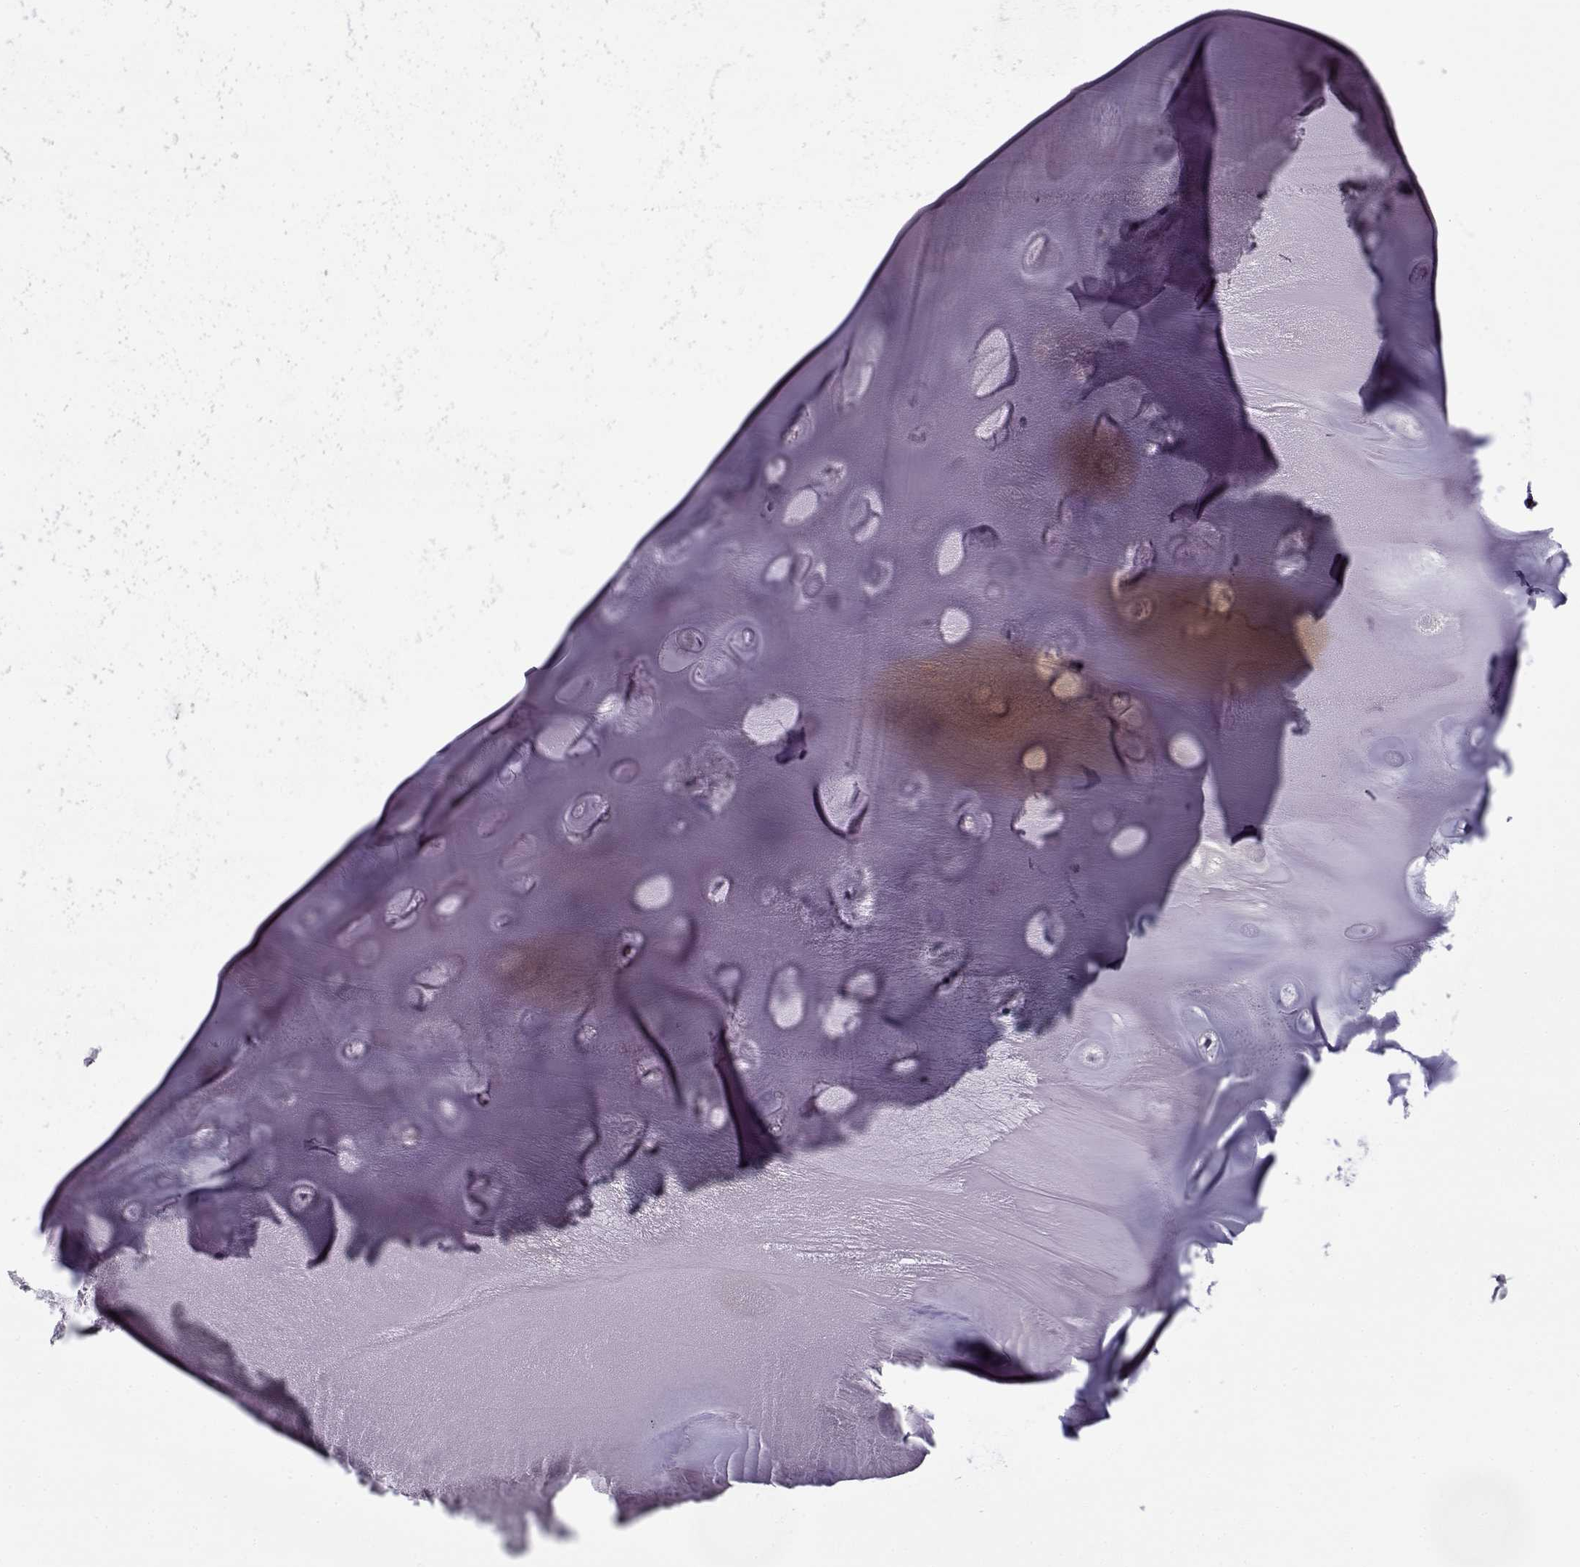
{"staining": {"intensity": "negative", "quantity": "none", "location": "none"}, "tissue": "adipose tissue", "cell_type": "Adipocytes", "image_type": "normal", "snomed": [{"axis": "morphology", "description": "Normal tissue, NOS"}, {"axis": "morphology", "description": "Squamous cell carcinoma, NOS"}, {"axis": "topography", "description": "Cartilage tissue"}, {"axis": "topography", "description": "Lung"}], "caption": "The image reveals no significant positivity in adipocytes of adipose tissue.", "gene": "RNF32", "patient": {"sex": "male", "age": 66}}